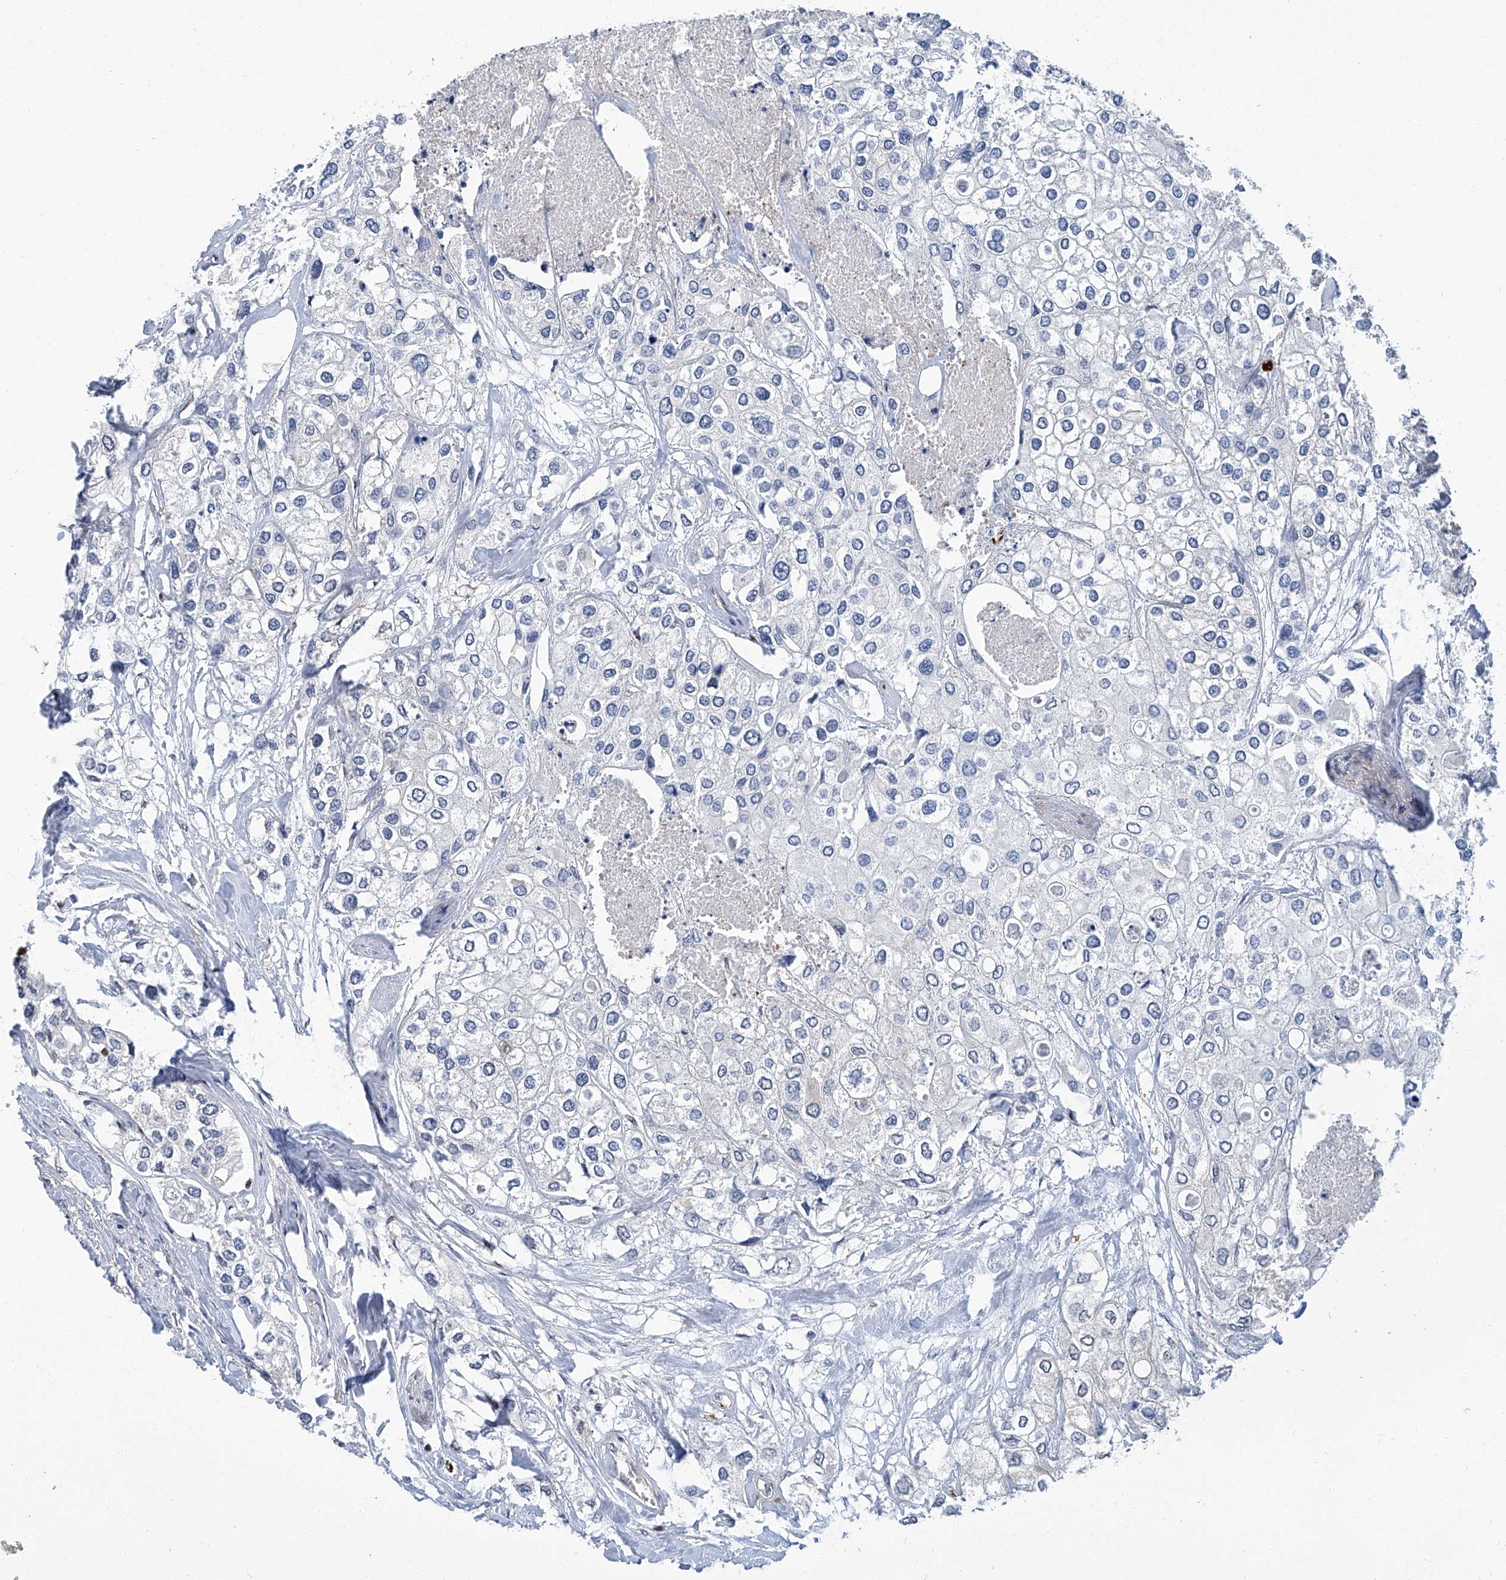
{"staining": {"intensity": "negative", "quantity": "none", "location": "none"}, "tissue": "urothelial cancer", "cell_type": "Tumor cells", "image_type": "cancer", "snomed": [{"axis": "morphology", "description": "Urothelial carcinoma, High grade"}, {"axis": "topography", "description": "Urinary bladder"}], "caption": "Image shows no significant protein expression in tumor cells of urothelial carcinoma (high-grade).", "gene": "PSMB10", "patient": {"sex": "male", "age": 64}}